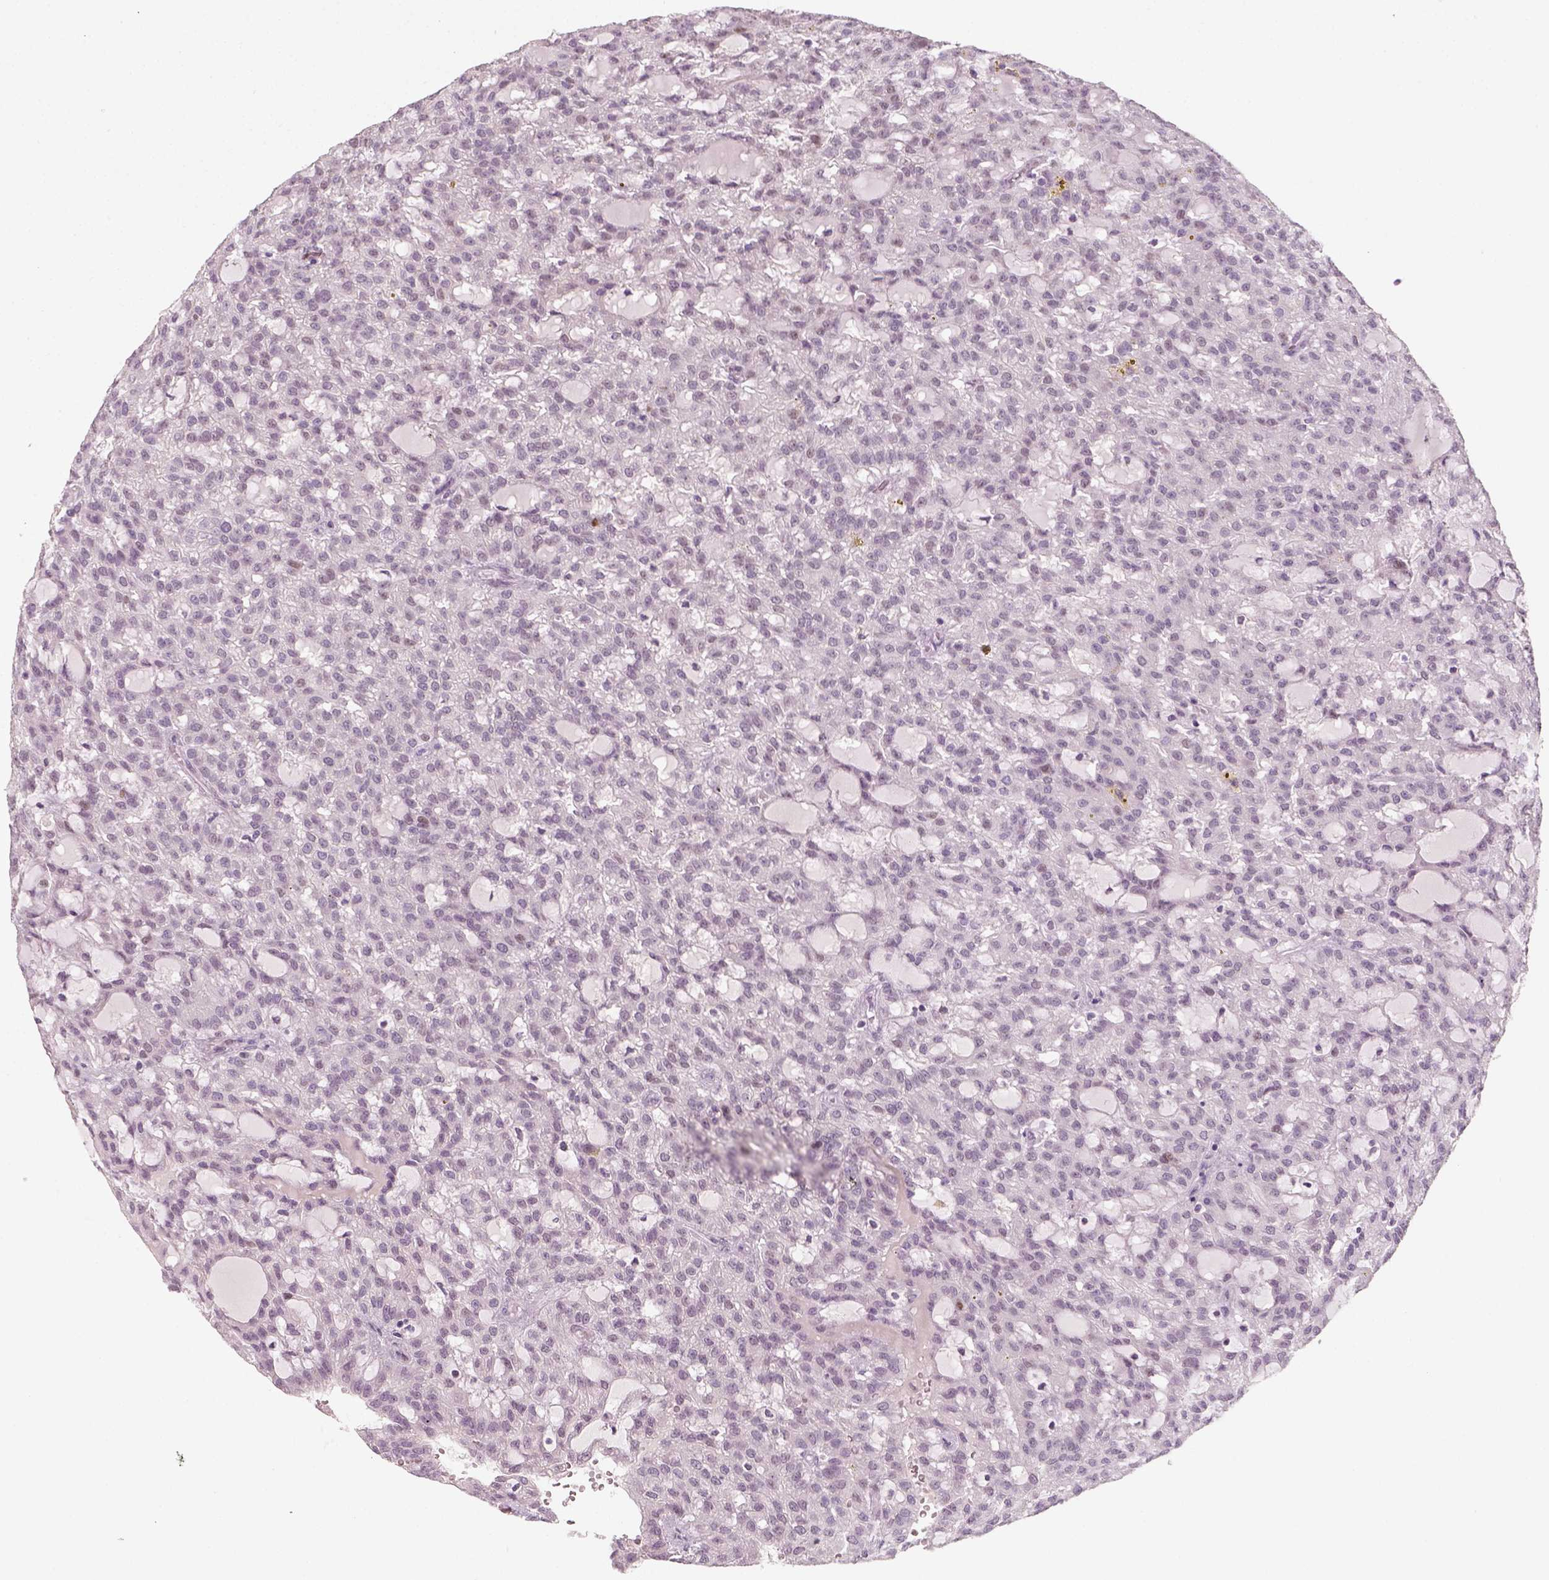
{"staining": {"intensity": "negative", "quantity": "none", "location": "none"}, "tissue": "renal cancer", "cell_type": "Tumor cells", "image_type": "cancer", "snomed": [{"axis": "morphology", "description": "Adenocarcinoma, NOS"}, {"axis": "topography", "description": "Kidney"}], "caption": "A micrograph of human renal adenocarcinoma is negative for staining in tumor cells. The staining was performed using DAB (3,3'-diaminobenzidine) to visualize the protein expression in brown, while the nuclei were stained in blue with hematoxylin (Magnification: 20x).", "gene": "TP53", "patient": {"sex": "male", "age": 63}}